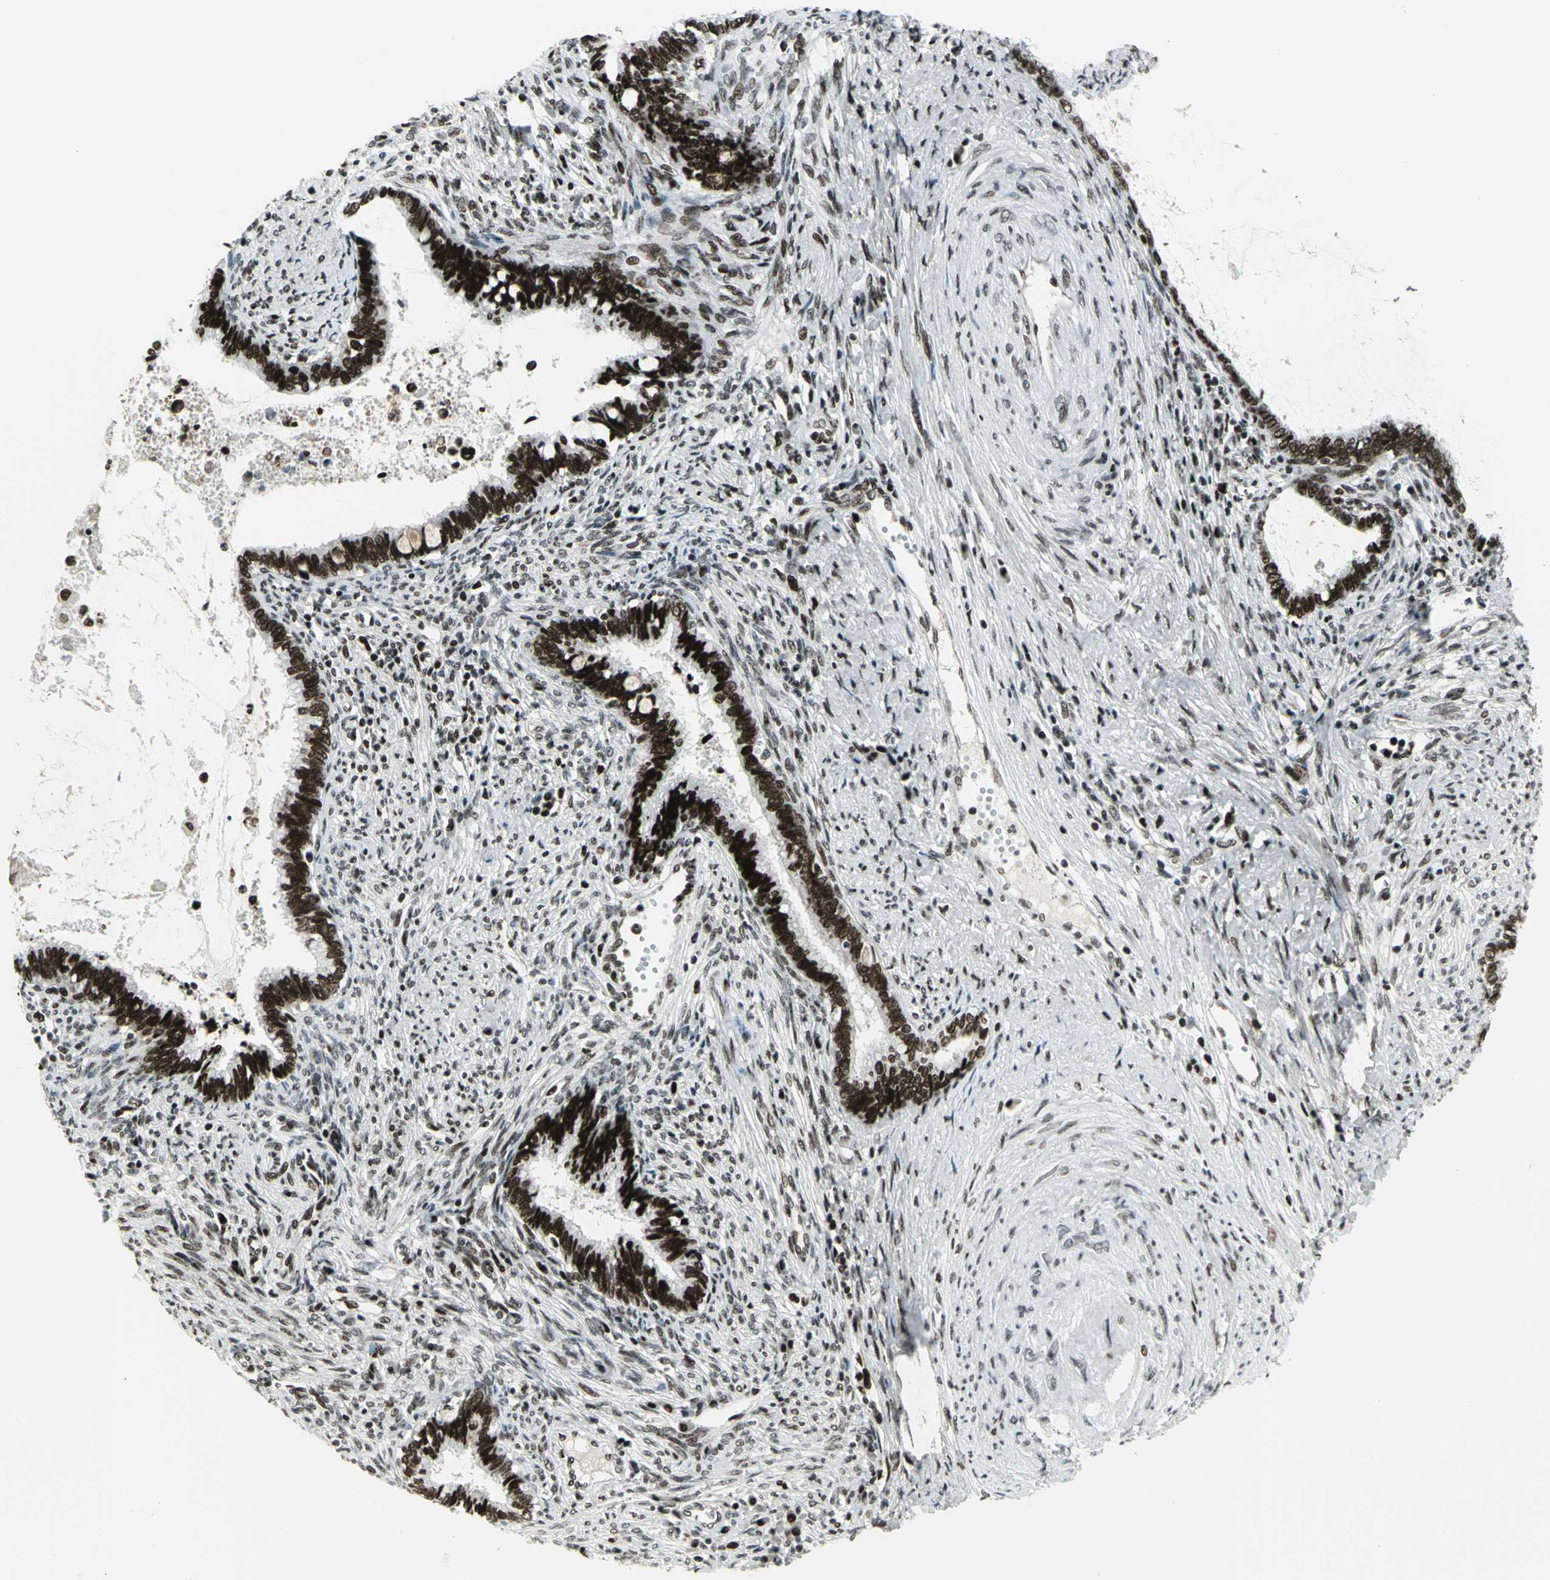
{"staining": {"intensity": "strong", "quantity": ">75%", "location": "nuclear"}, "tissue": "cervical cancer", "cell_type": "Tumor cells", "image_type": "cancer", "snomed": [{"axis": "morphology", "description": "Adenocarcinoma, NOS"}, {"axis": "topography", "description": "Cervix"}], "caption": "High-power microscopy captured an immunohistochemistry photomicrograph of cervical cancer (adenocarcinoma), revealing strong nuclear staining in approximately >75% of tumor cells. The protein of interest is shown in brown color, while the nuclei are stained blue.", "gene": "SMARCA4", "patient": {"sex": "female", "age": 44}}